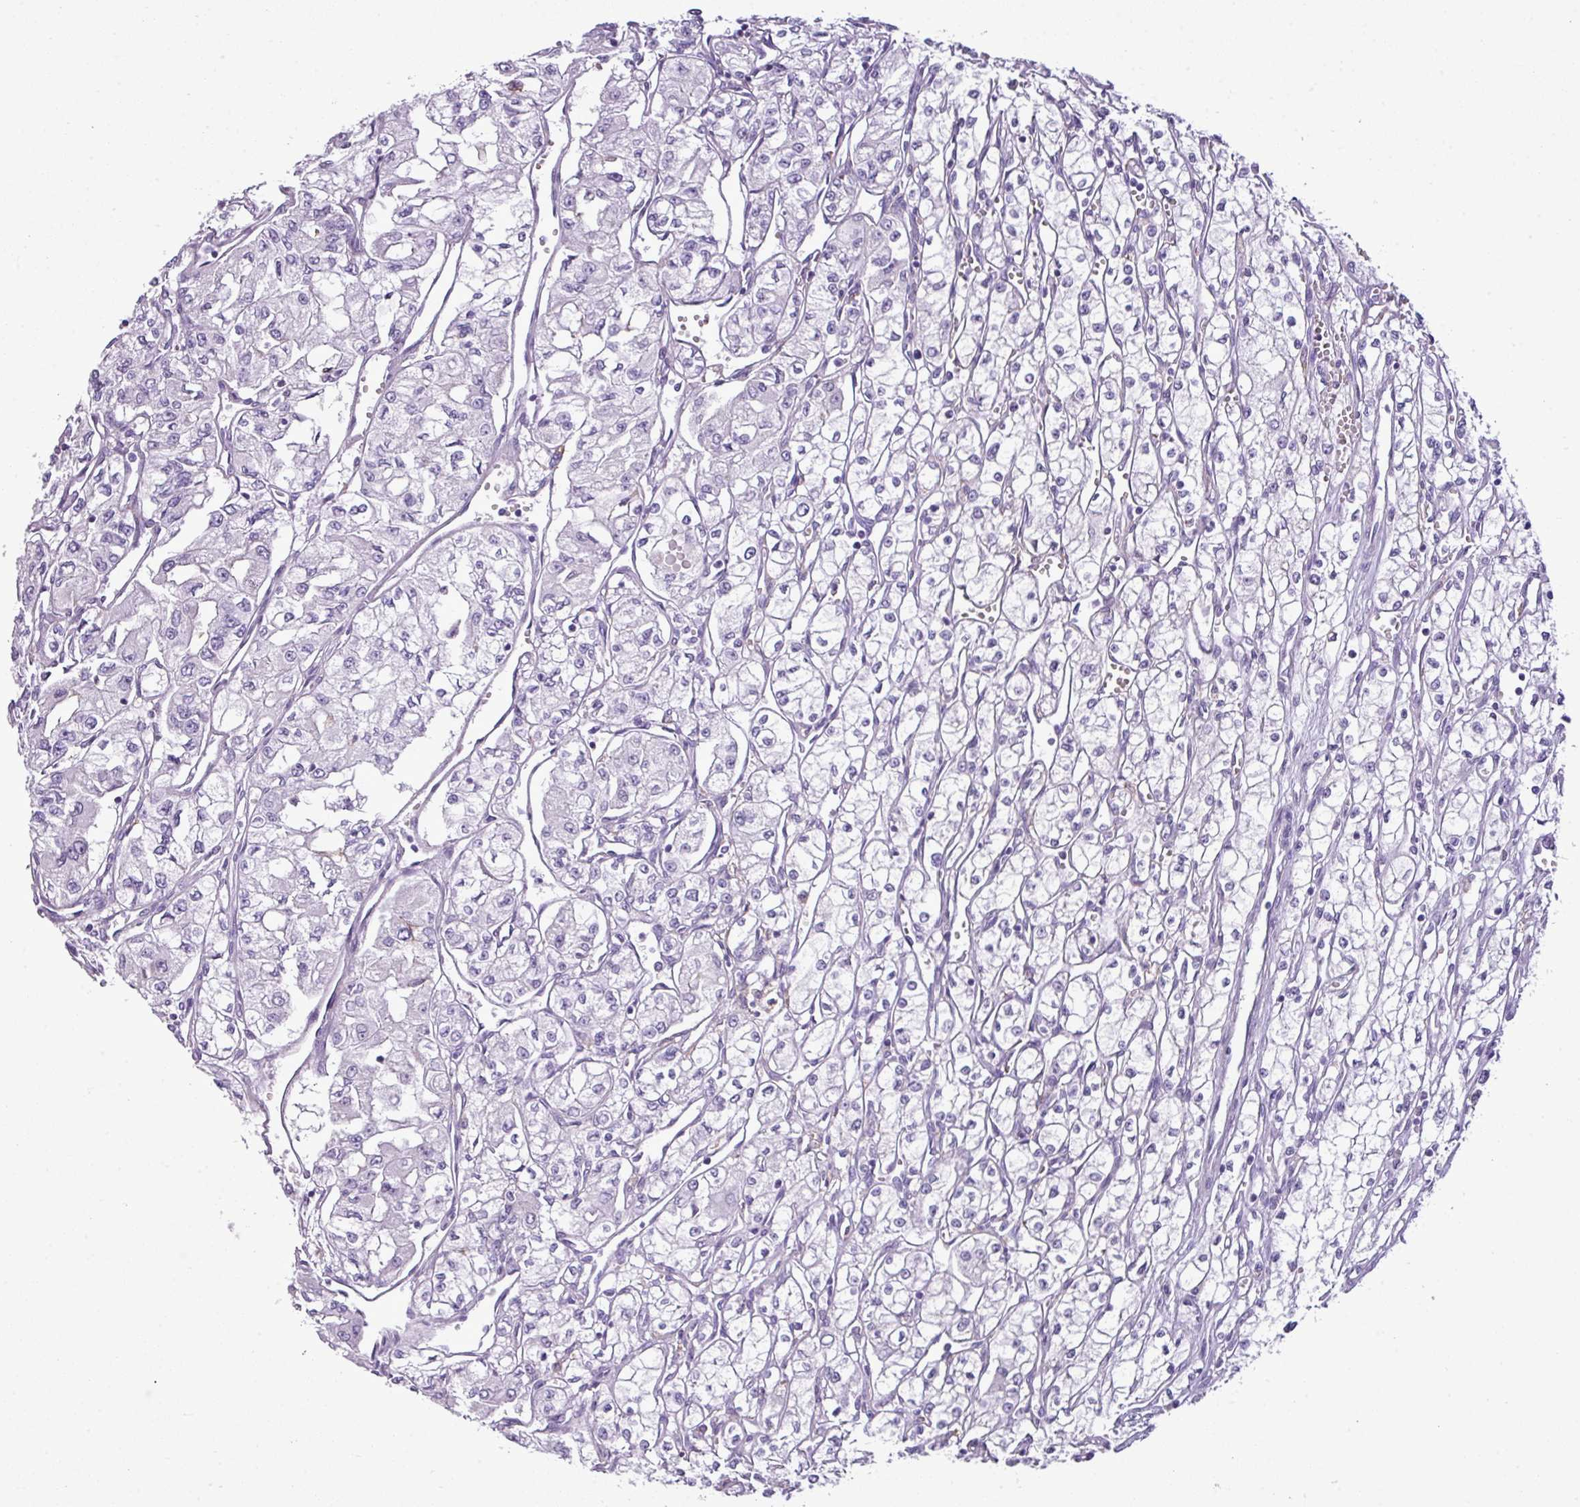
{"staining": {"intensity": "negative", "quantity": "none", "location": "none"}, "tissue": "renal cancer", "cell_type": "Tumor cells", "image_type": "cancer", "snomed": [{"axis": "morphology", "description": "Adenocarcinoma, NOS"}, {"axis": "topography", "description": "Kidney"}], "caption": "IHC photomicrograph of human renal cancer stained for a protein (brown), which reveals no positivity in tumor cells.", "gene": "RBMXL2", "patient": {"sex": "male", "age": 59}}